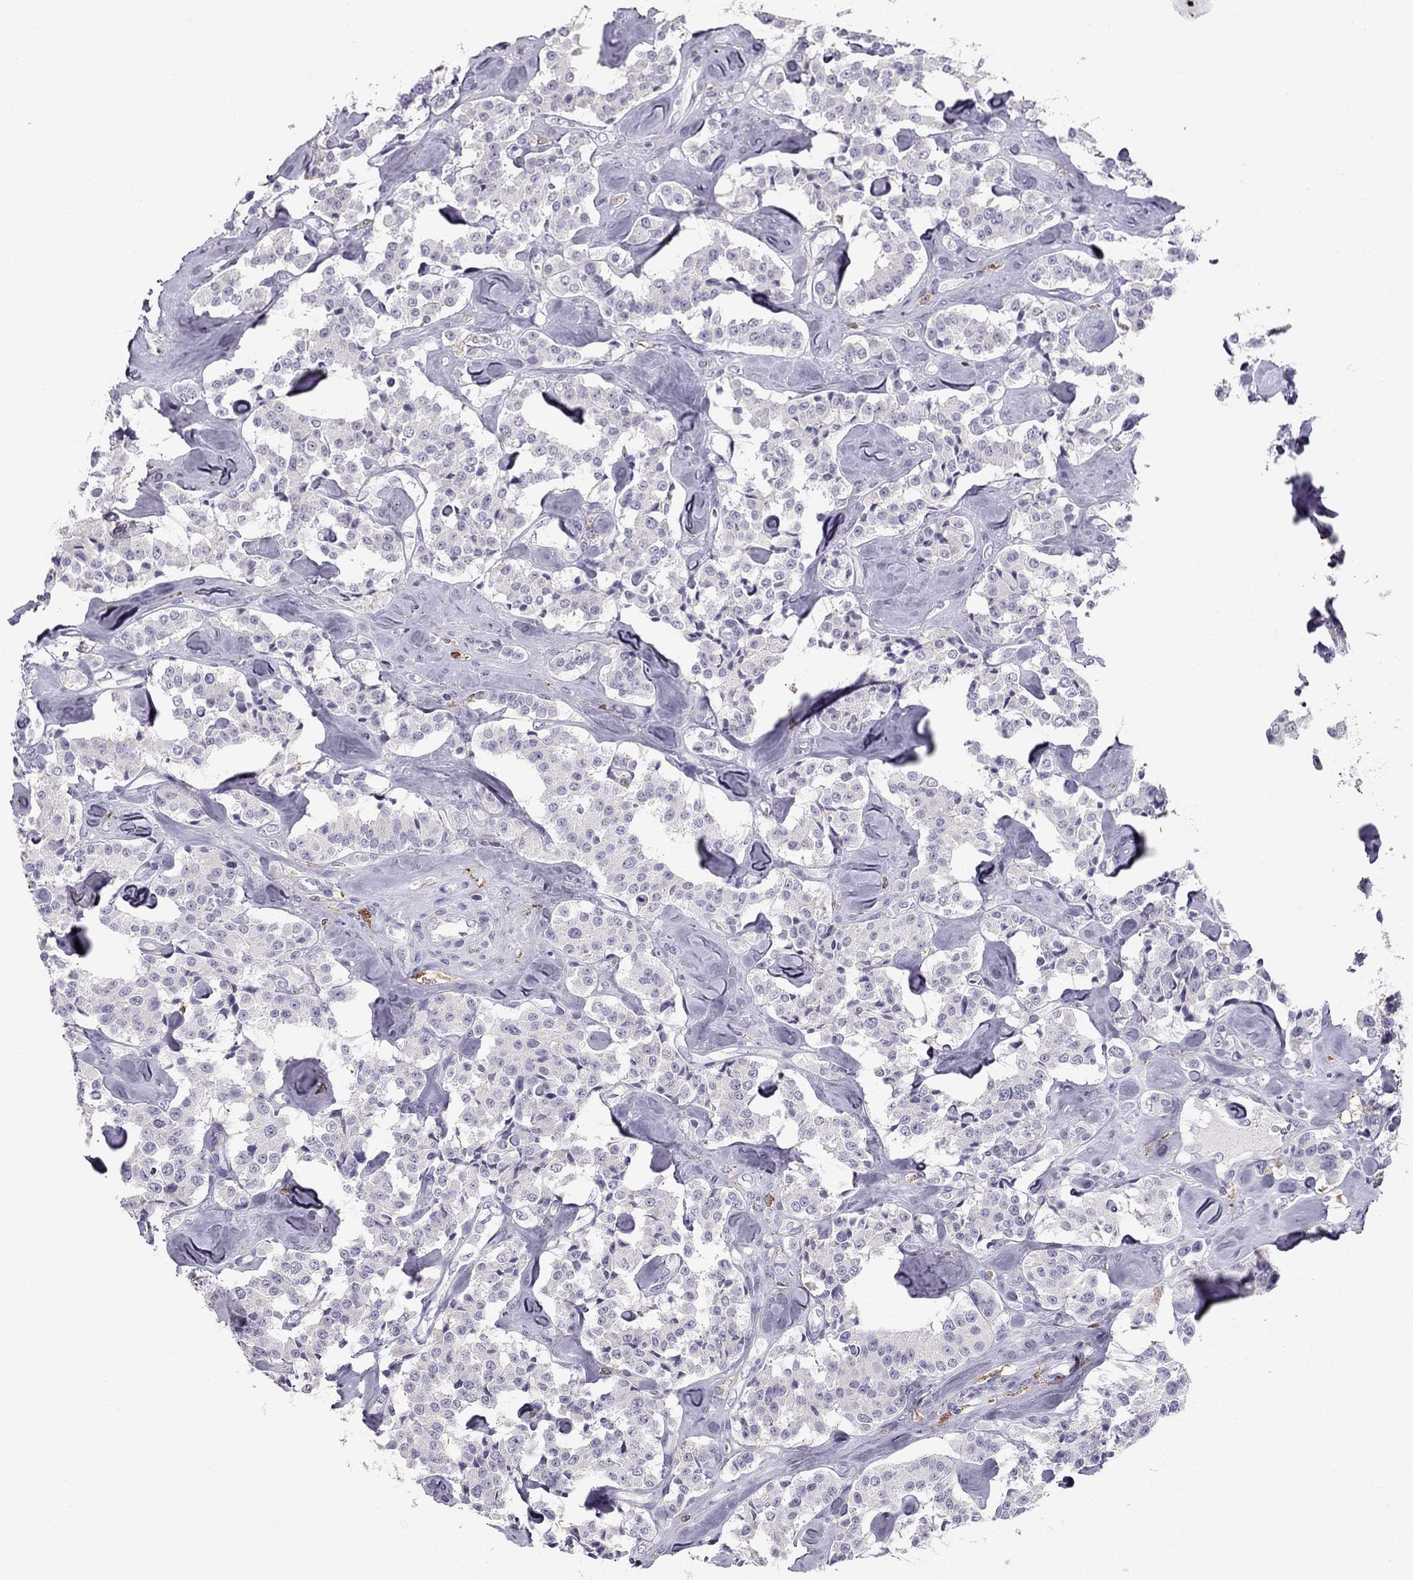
{"staining": {"intensity": "negative", "quantity": "none", "location": "none"}, "tissue": "carcinoid", "cell_type": "Tumor cells", "image_type": "cancer", "snomed": [{"axis": "morphology", "description": "Carcinoid, malignant, NOS"}, {"axis": "topography", "description": "Pancreas"}], "caption": "Immunohistochemical staining of human malignant carcinoid demonstrates no significant expression in tumor cells.", "gene": "LMTK3", "patient": {"sex": "male", "age": 41}}